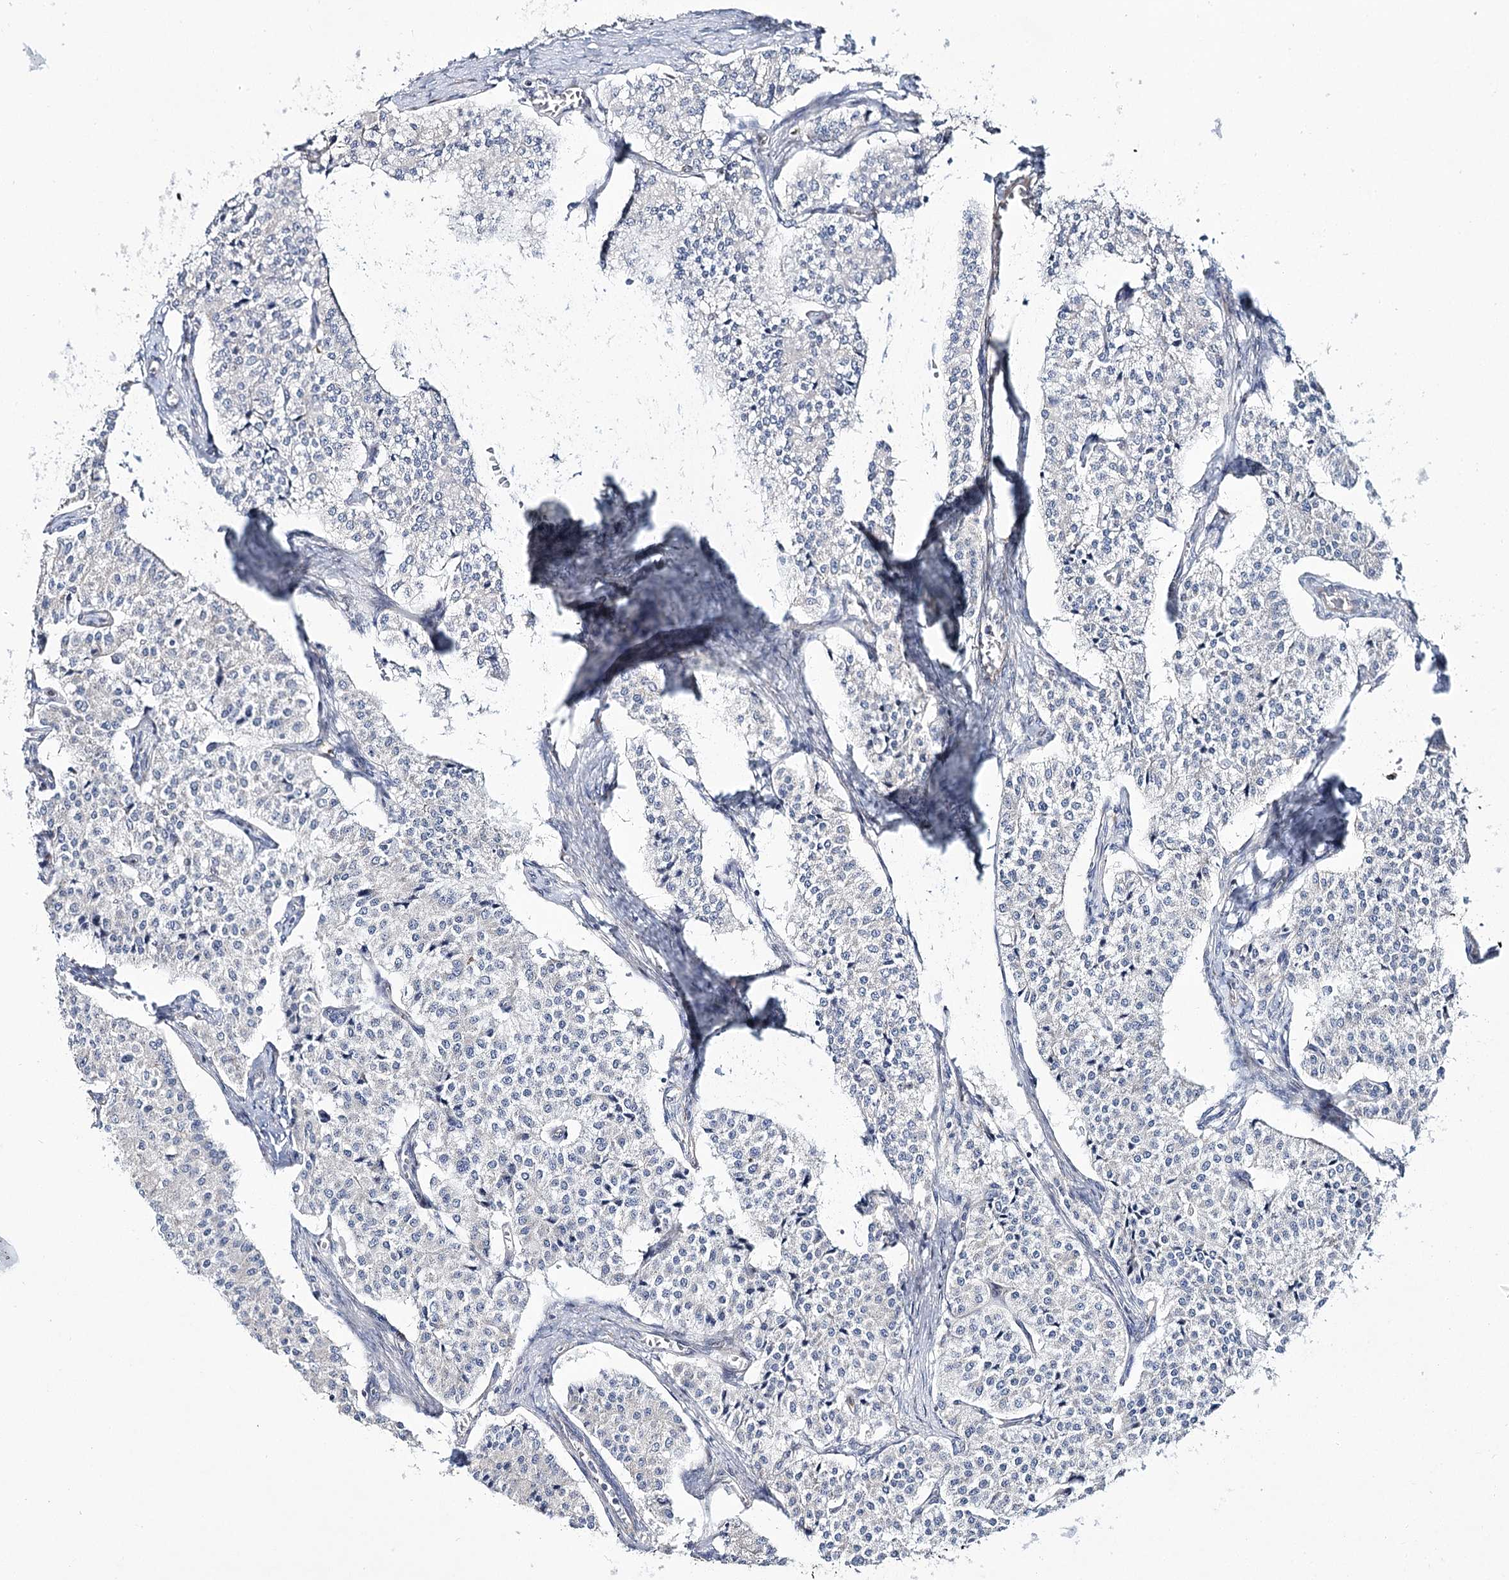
{"staining": {"intensity": "negative", "quantity": "none", "location": "none"}, "tissue": "carcinoid", "cell_type": "Tumor cells", "image_type": "cancer", "snomed": [{"axis": "morphology", "description": "Carcinoid, malignant, NOS"}, {"axis": "topography", "description": "Colon"}], "caption": "Malignant carcinoid stained for a protein using immunohistochemistry shows no positivity tumor cells.", "gene": "ARHGAP32", "patient": {"sex": "female", "age": 52}}